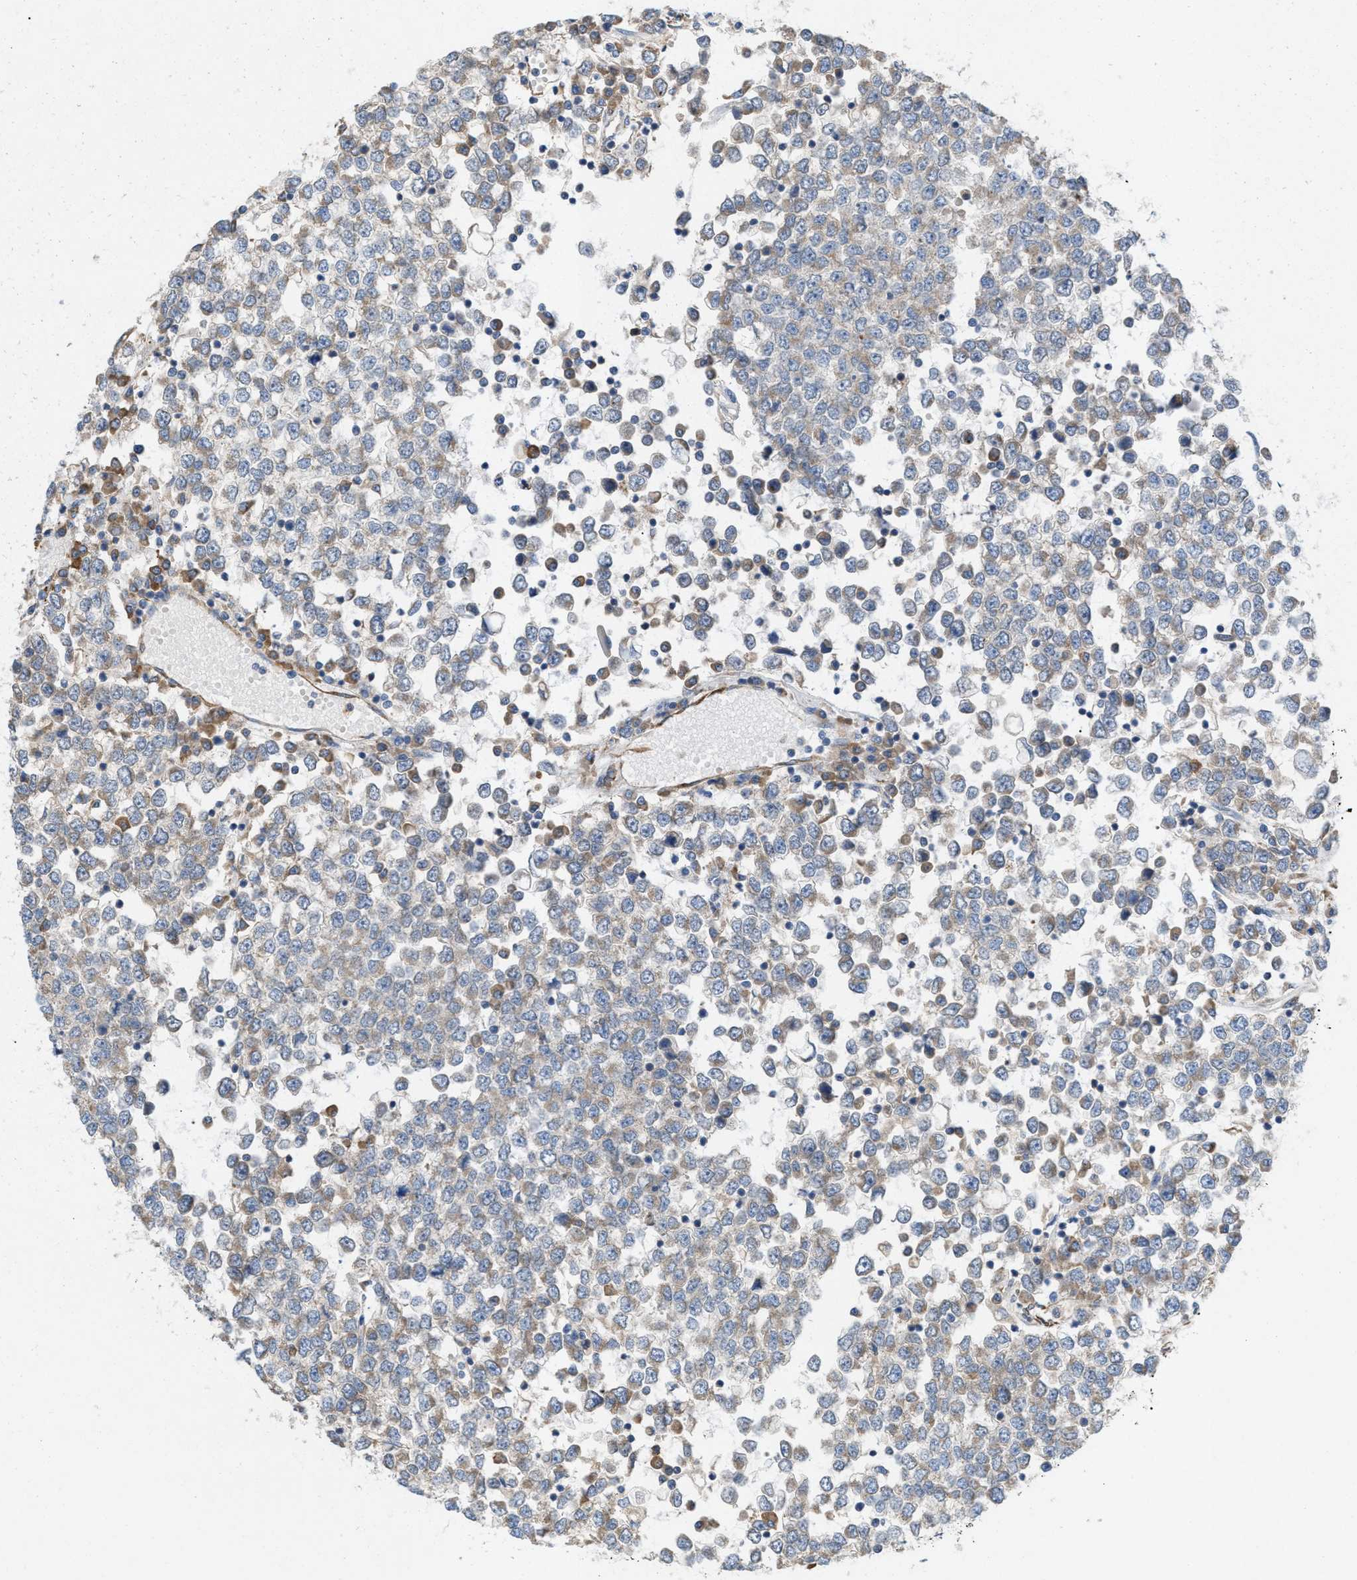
{"staining": {"intensity": "weak", "quantity": "25%-75%", "location": "cytoplasmic/membranous"}, "tissue": "testis cancer", "cell_type": "Tumor cells", "image_type": "cancer", "snomed": [{"axis": "morphology", "description": "Seminoma, NOS"}, {"axis": "topography", "description": "Testis"}], "caption": "There is low levels of weak cytoplasmic/membranous staining in tumor cells of seminoma (testis), as demonstrated by immunohistochemical staining (brown color).", "gene": "DYNC2I1", "patient": {"sex": "male", "age": 65}}